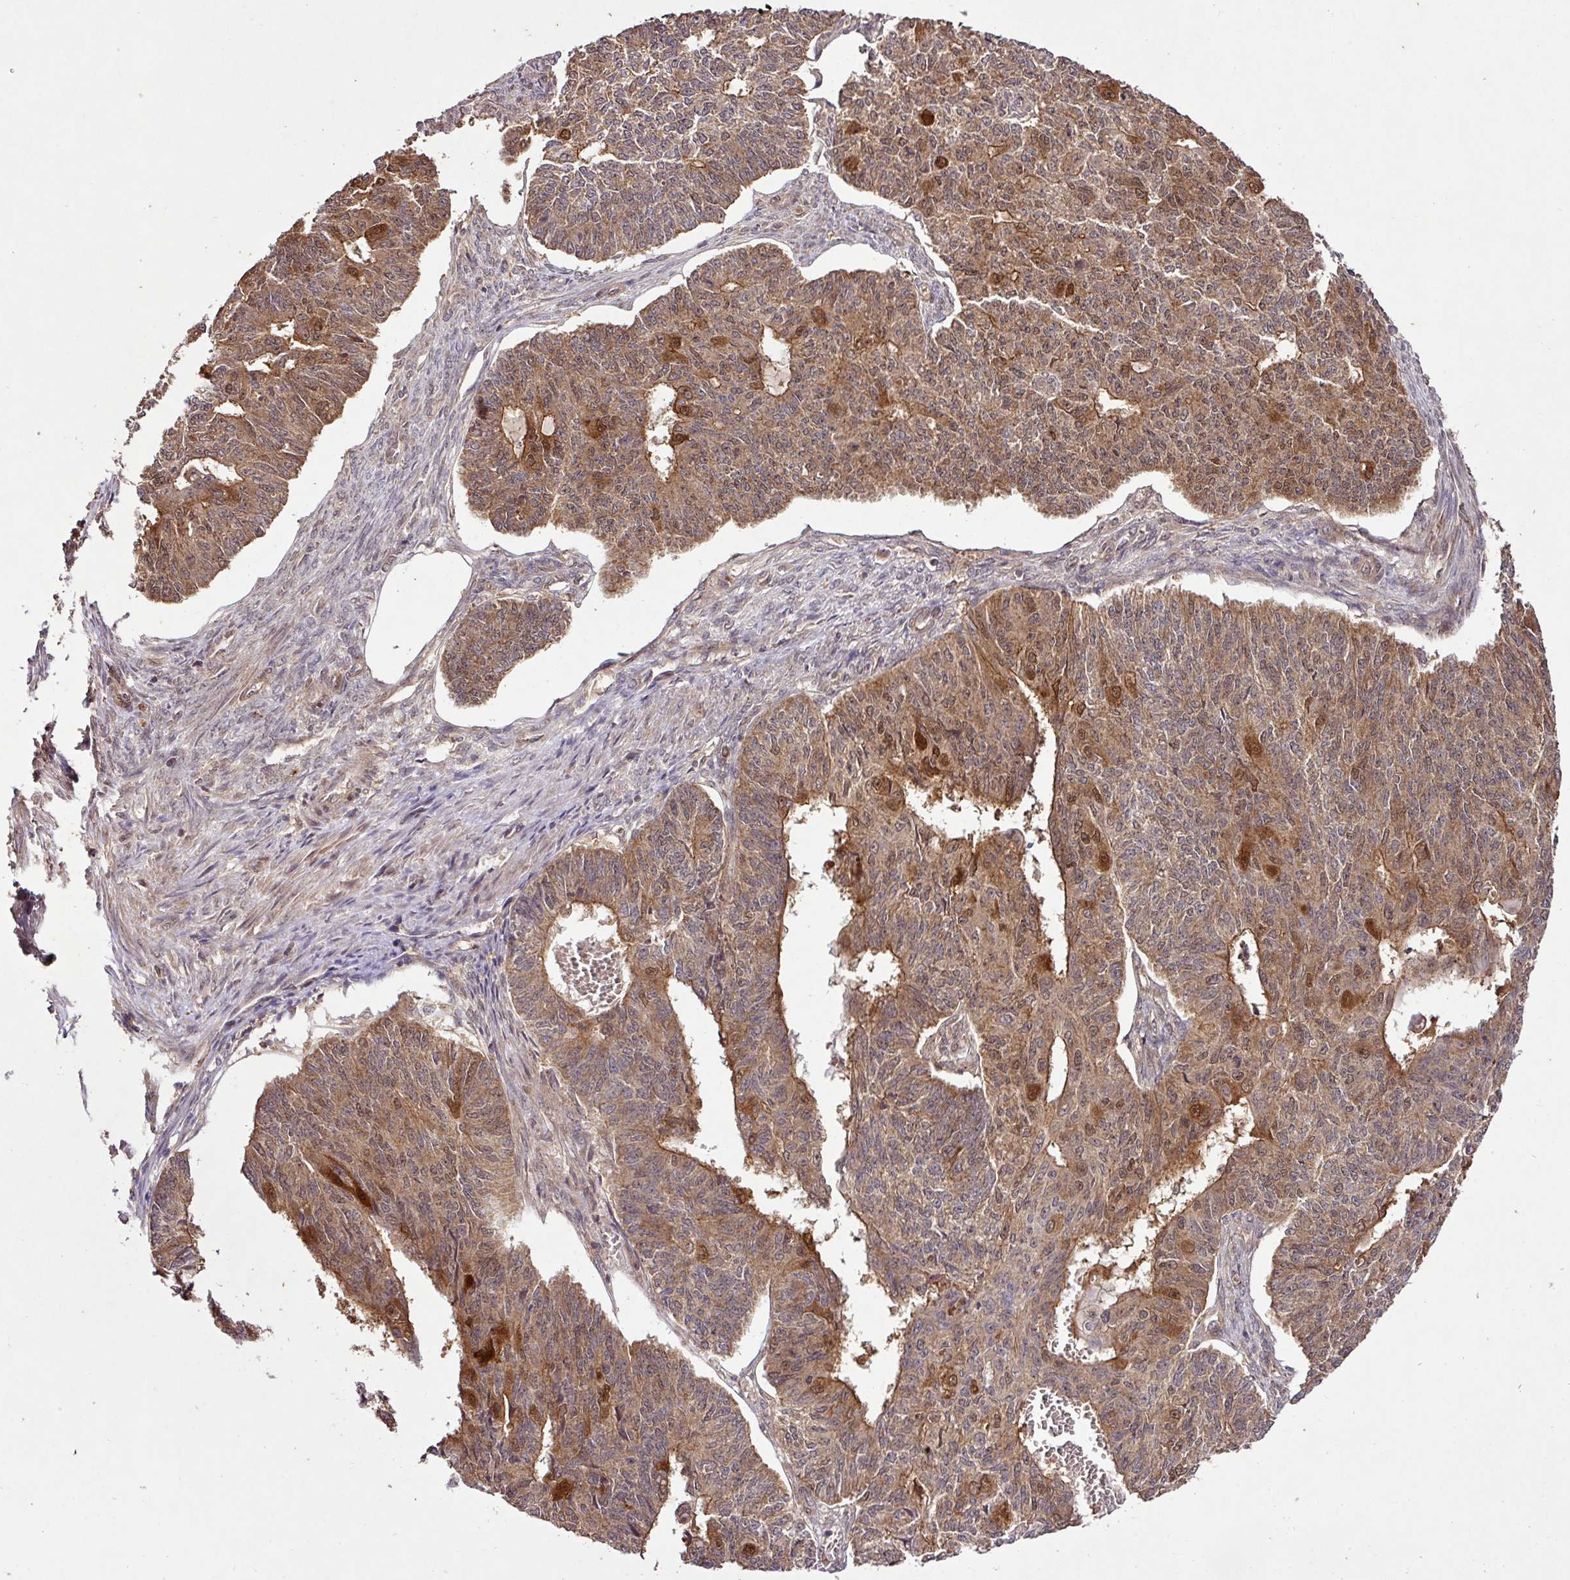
{"staining": {"intensity": "moderate", "quantity": ">75%", "location": "cytoplasmic/membranous,nuclear"}, "tissue": "endometrial cancer", "cell_type": "Tumor cells", "image_type": "cancer", "snomed": [{"axis": "morphology", "description": "Adenocarcinoma, NOS"}, {"axis": "topography", "description": "Endometrium"}], "caption": "Protein expression analysis of human endometrial cancer (adenocarcinoma) reveals moderate cytoplasmic/membranous and nuclear expression in about >75% of tumor cells. (Stains: DAB in brown, nuclei in blue, Microscopy: brightfield microscopy at high magnification).", "gene": "FAIM", "patient": {"sex": "female", "age": 32}}